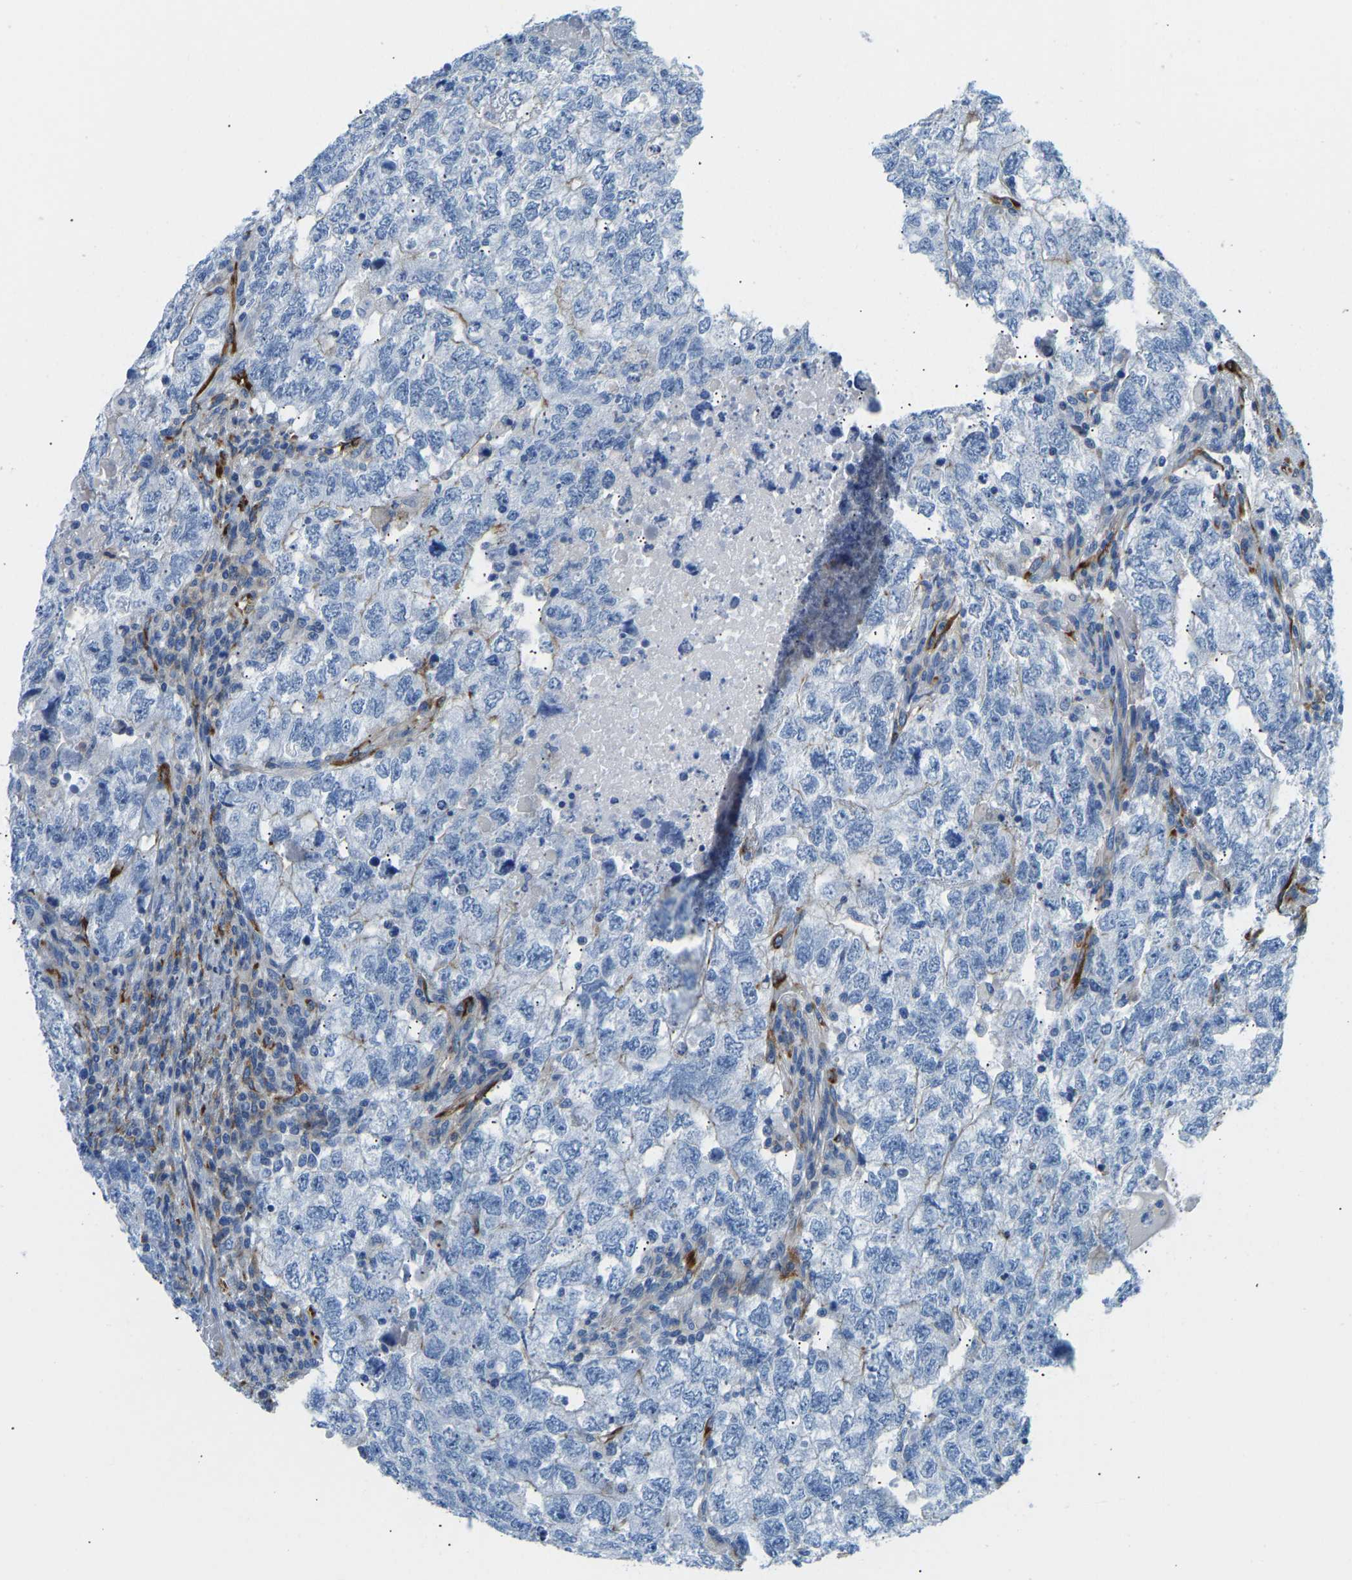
{"staining": {"intensity": "negative", "quantity": "none", "location": "none"}, "tissue": "testis cancer", "cell_type": "Tumor cells", "image_type": "cancer", "snomed": [{"axis": "morphology", "description": "Carcinoma, Embryonal, NOS"}, {"axis": "topography", "description": "Testis"}], "caption": "Protein analysis of embryonal carcinoma (testis) displays no significant expression in tumor cells.", "gene": "COL15A1", "patient": {"sex": "male", "age": 36}}